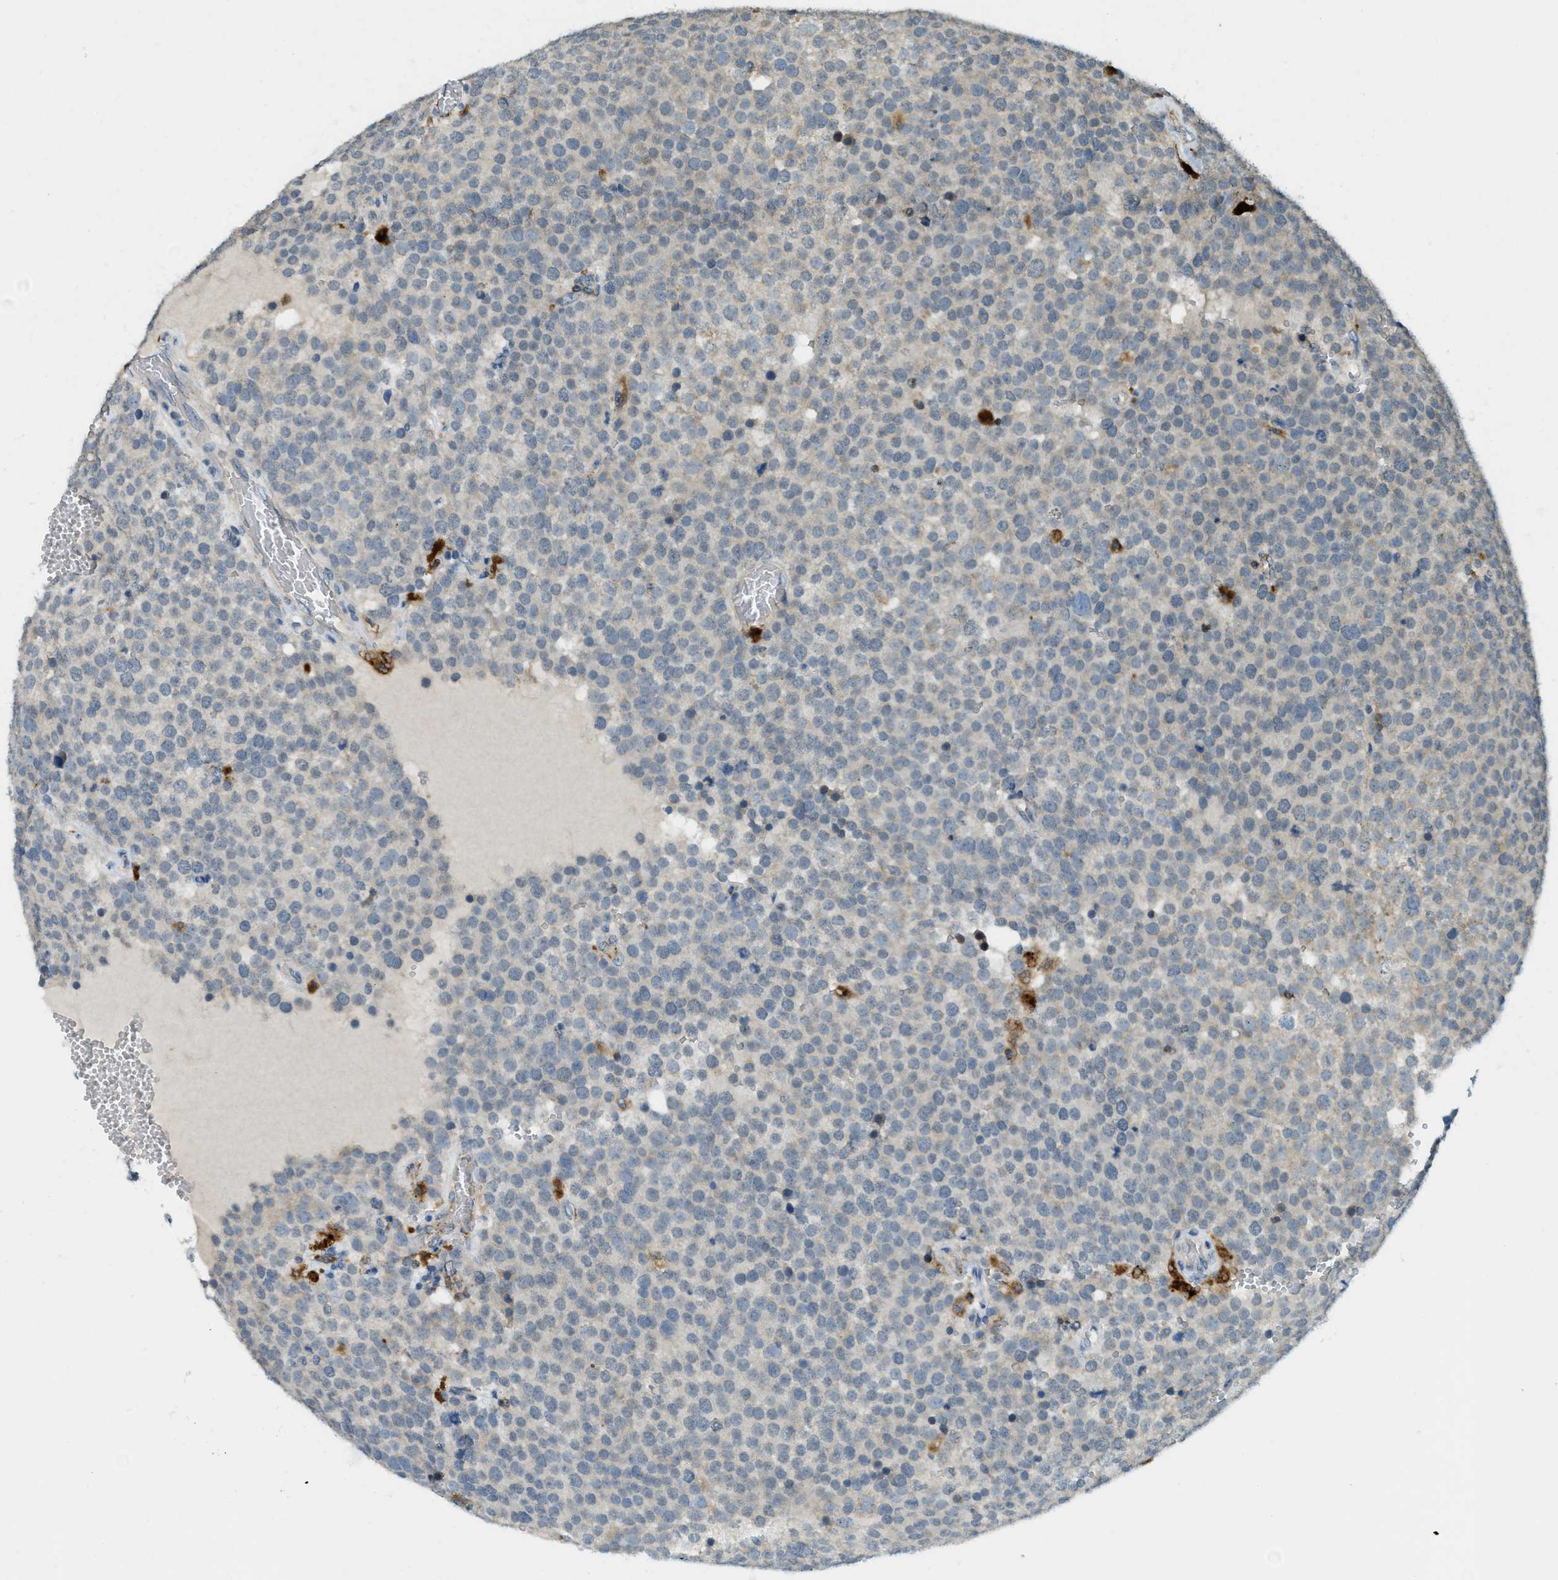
{"staining": {"intensity": "negative", "quantity": "none", "location": "none"}, "tissue": "testis cancer", "cell_type": "Tumor cells", "image_type": "cancer", "snomed": [{"axis": "morphology", "description": "Normal tissue, NOS"}, {"axis": "morphology", "description": "Seminoma, NOS"}, {"axis": "topography", "description": "Testis"}], "caption": "Immunohistochemical staining of testis cancer reveals no significant positivity in tumor cells.", "gene": "PLBD2", "patient": {"sex": "male", "age": 71}}